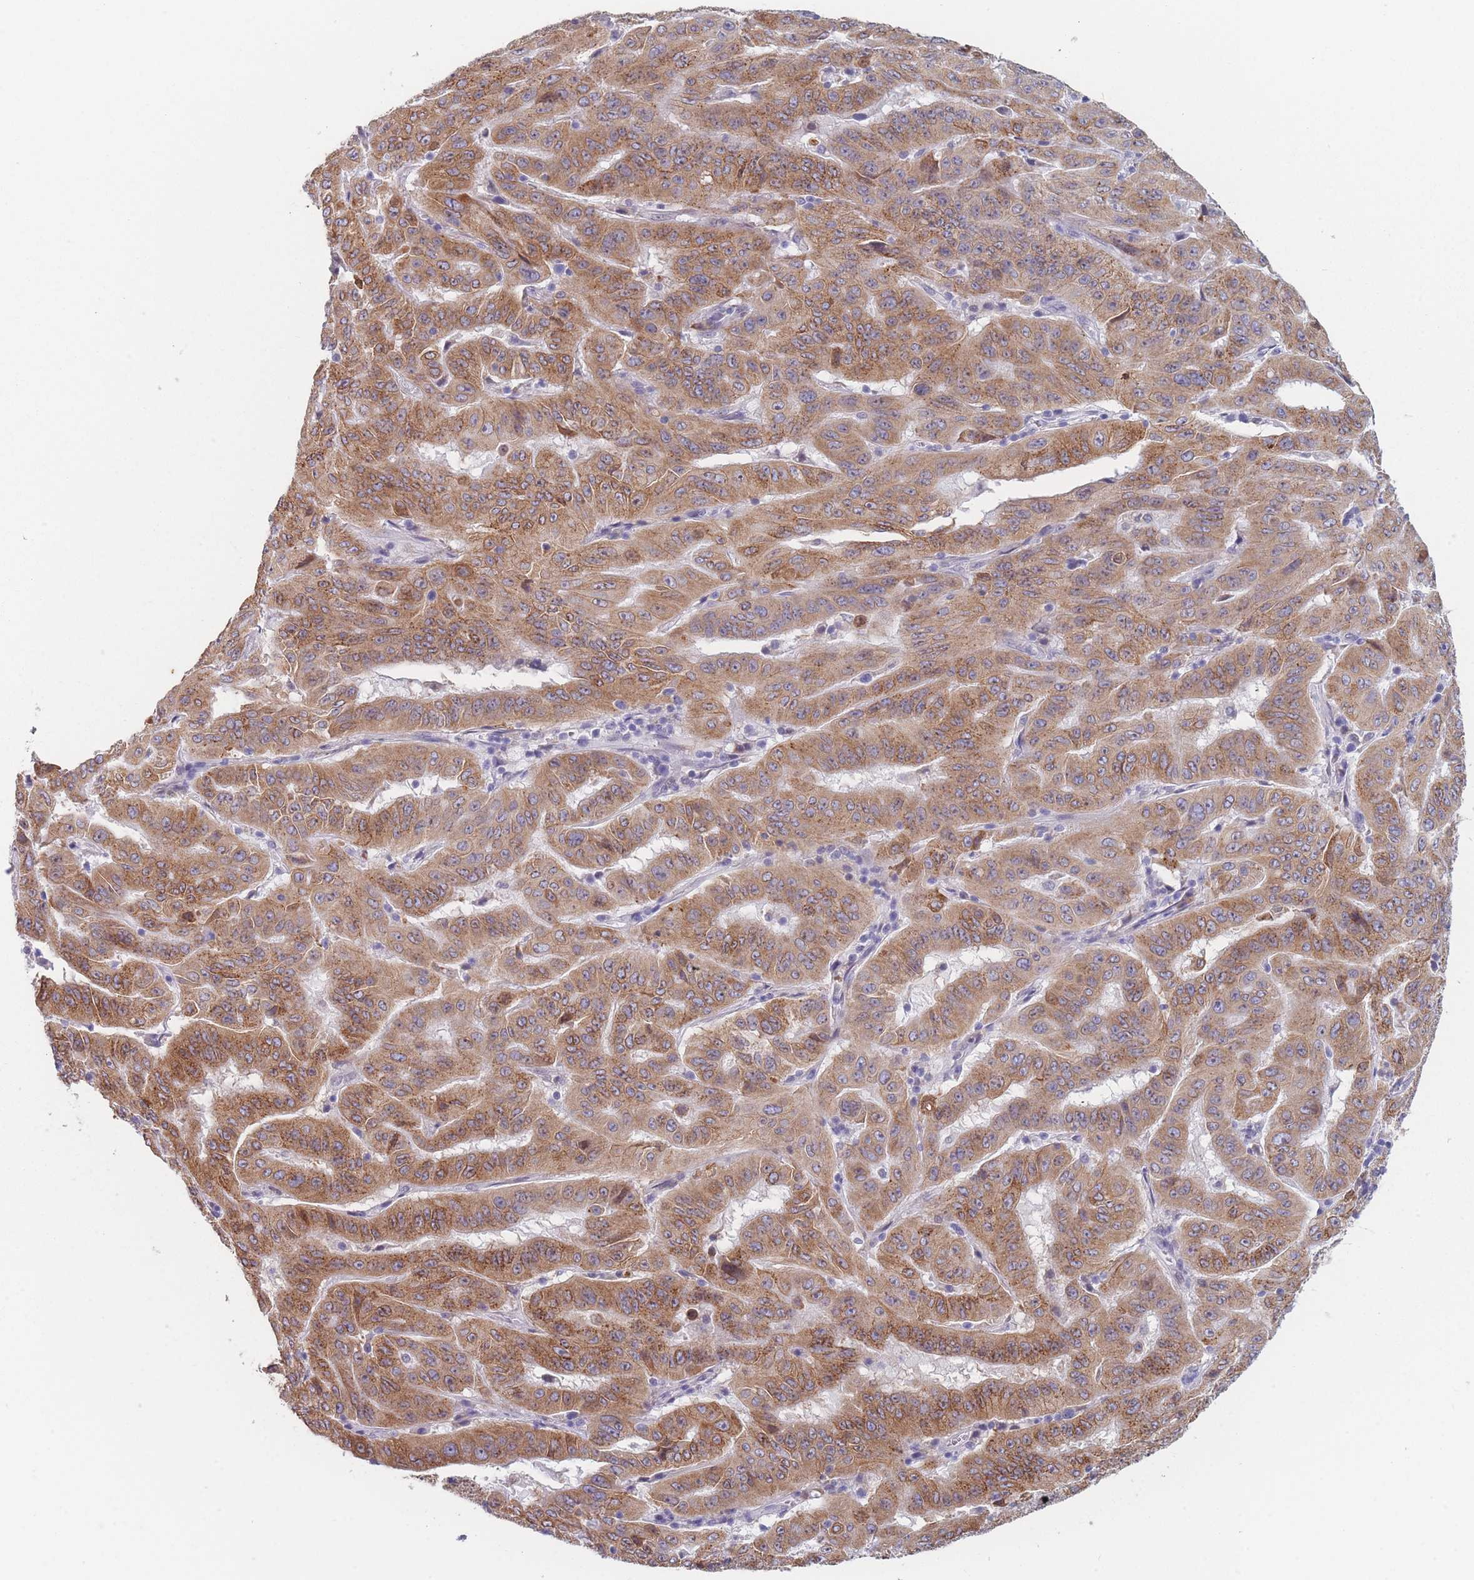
{"staining": {"intensity": "moderate", "quantity": ">75%", "location": "cytoplasmic/membranous"}, "tissue": "pancreatic cancer", "cell_type": "Tumor cells", "image_type": "cancer", "snomed": [{"axis": "morphology", "description": "Adenocarcinoma, NOS"}, {"axis": "topography", "description": "Pancreas"}], "caption": "Tumor cells exhibit medium levels of moderate cytoplasmic/membranous expression in approximately >75% of cells in human pancreatic adenocarcinoma. (IHC, brightfield microscopy, high magnification).", "gene": "TMED10", "patient": {"sex": "male", "age": 63}}